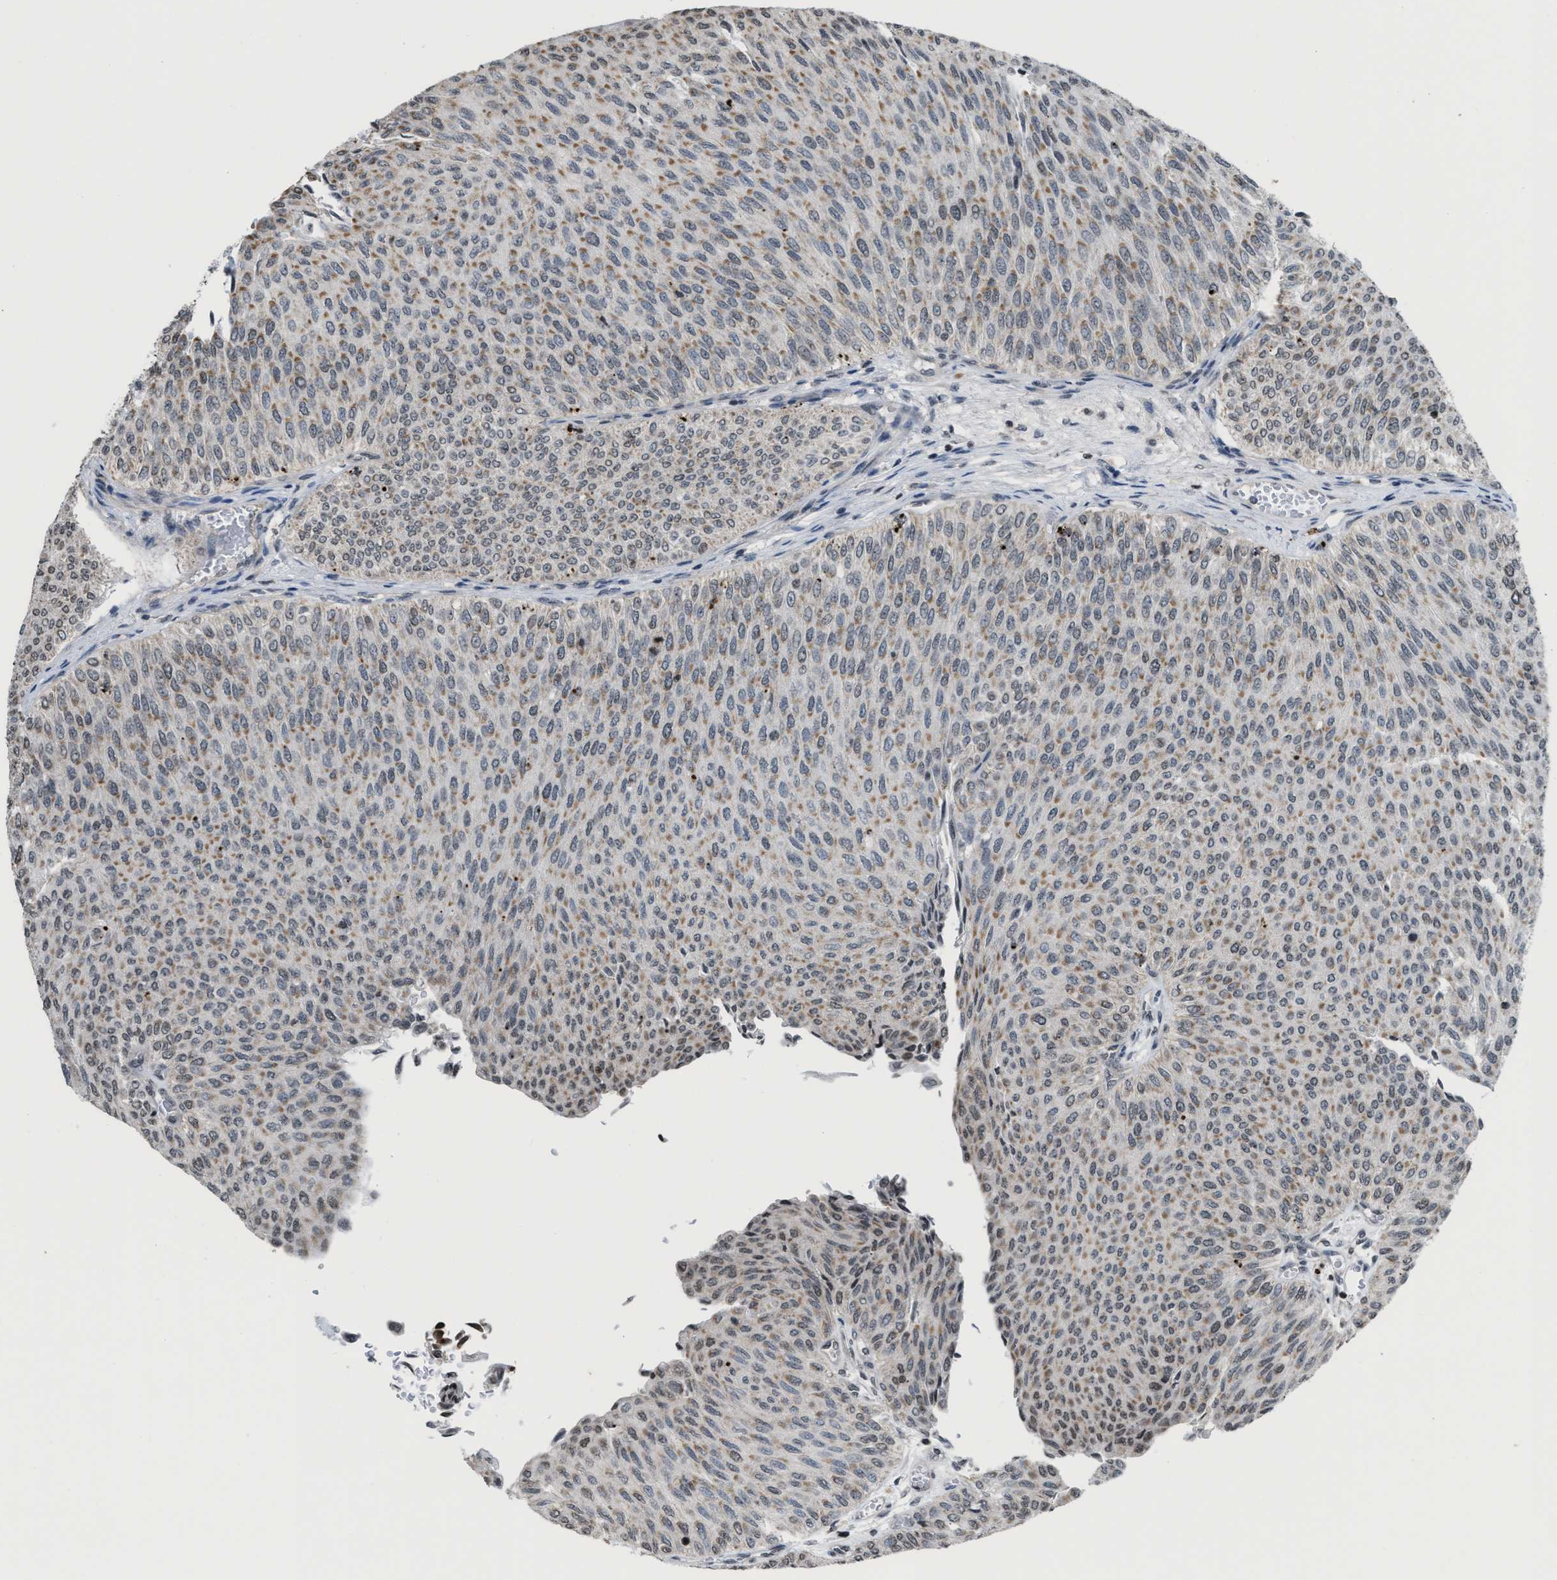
{"staining": {"intensity": "weak", "quantity": ">75%", "location": "cytoplasmic/membranous"}, "tissue": "urothelial cancer", "cell_type": "Tumor cells", "image_type": "cancer", "snomed": [{"axis": "morphology", "description": "Urothelial carcinoma, Low grade"}, {"axis": "topography", "description": "Urinary bladder"}], "caption": "Immunohistochemical staining of human urothelial carcinoma (low-grade) demonstrates low levels of weak cytoplasmic/membranous staining in about >75% of tumor cells.", "gene": "PRUNE2", "patient": {"sex": "male", "age": 78}}